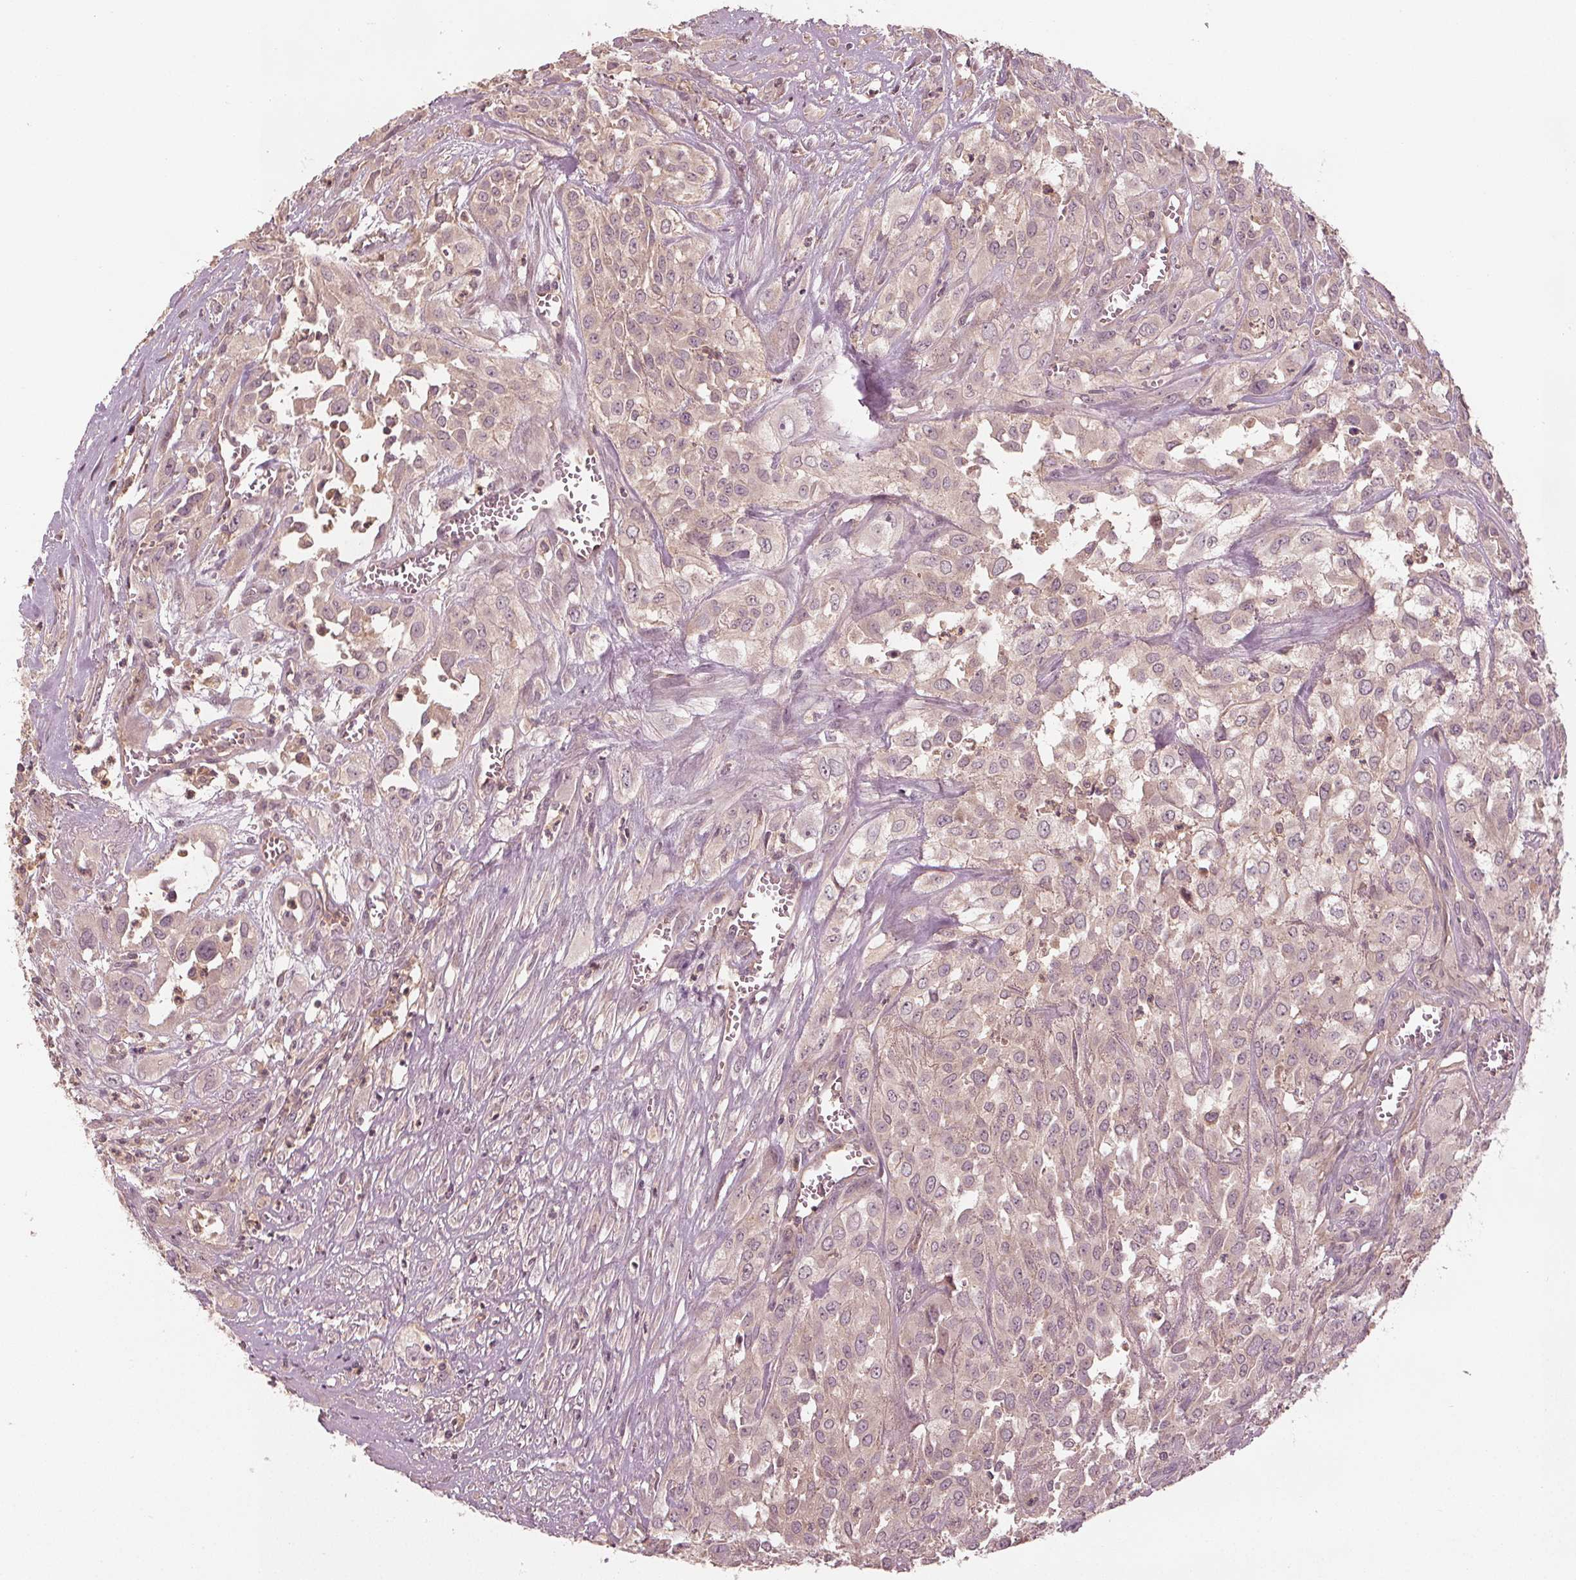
{"staining": {"intensity": "weak", "quantity": "<25%", "location": "cytoplasmic/membranous"}, "tissue": "urothelial cancer", "cell_type": "Tumor cells", "image_type": "cancer", "snomed": [{"axis": "morphology", "description": "Urothelial carcinoma, High grade"}, {"axis": "topography", "description": "Urinary bladder"}], "caption": "DAB (3,3'-diaminobenzidine) immunohistochemical staining of high-grade urothelial carcinoma reveals no significant positivity in tumor cells.", "gene": "GNB2", "patient": {"sex": "male", "age": 67}}